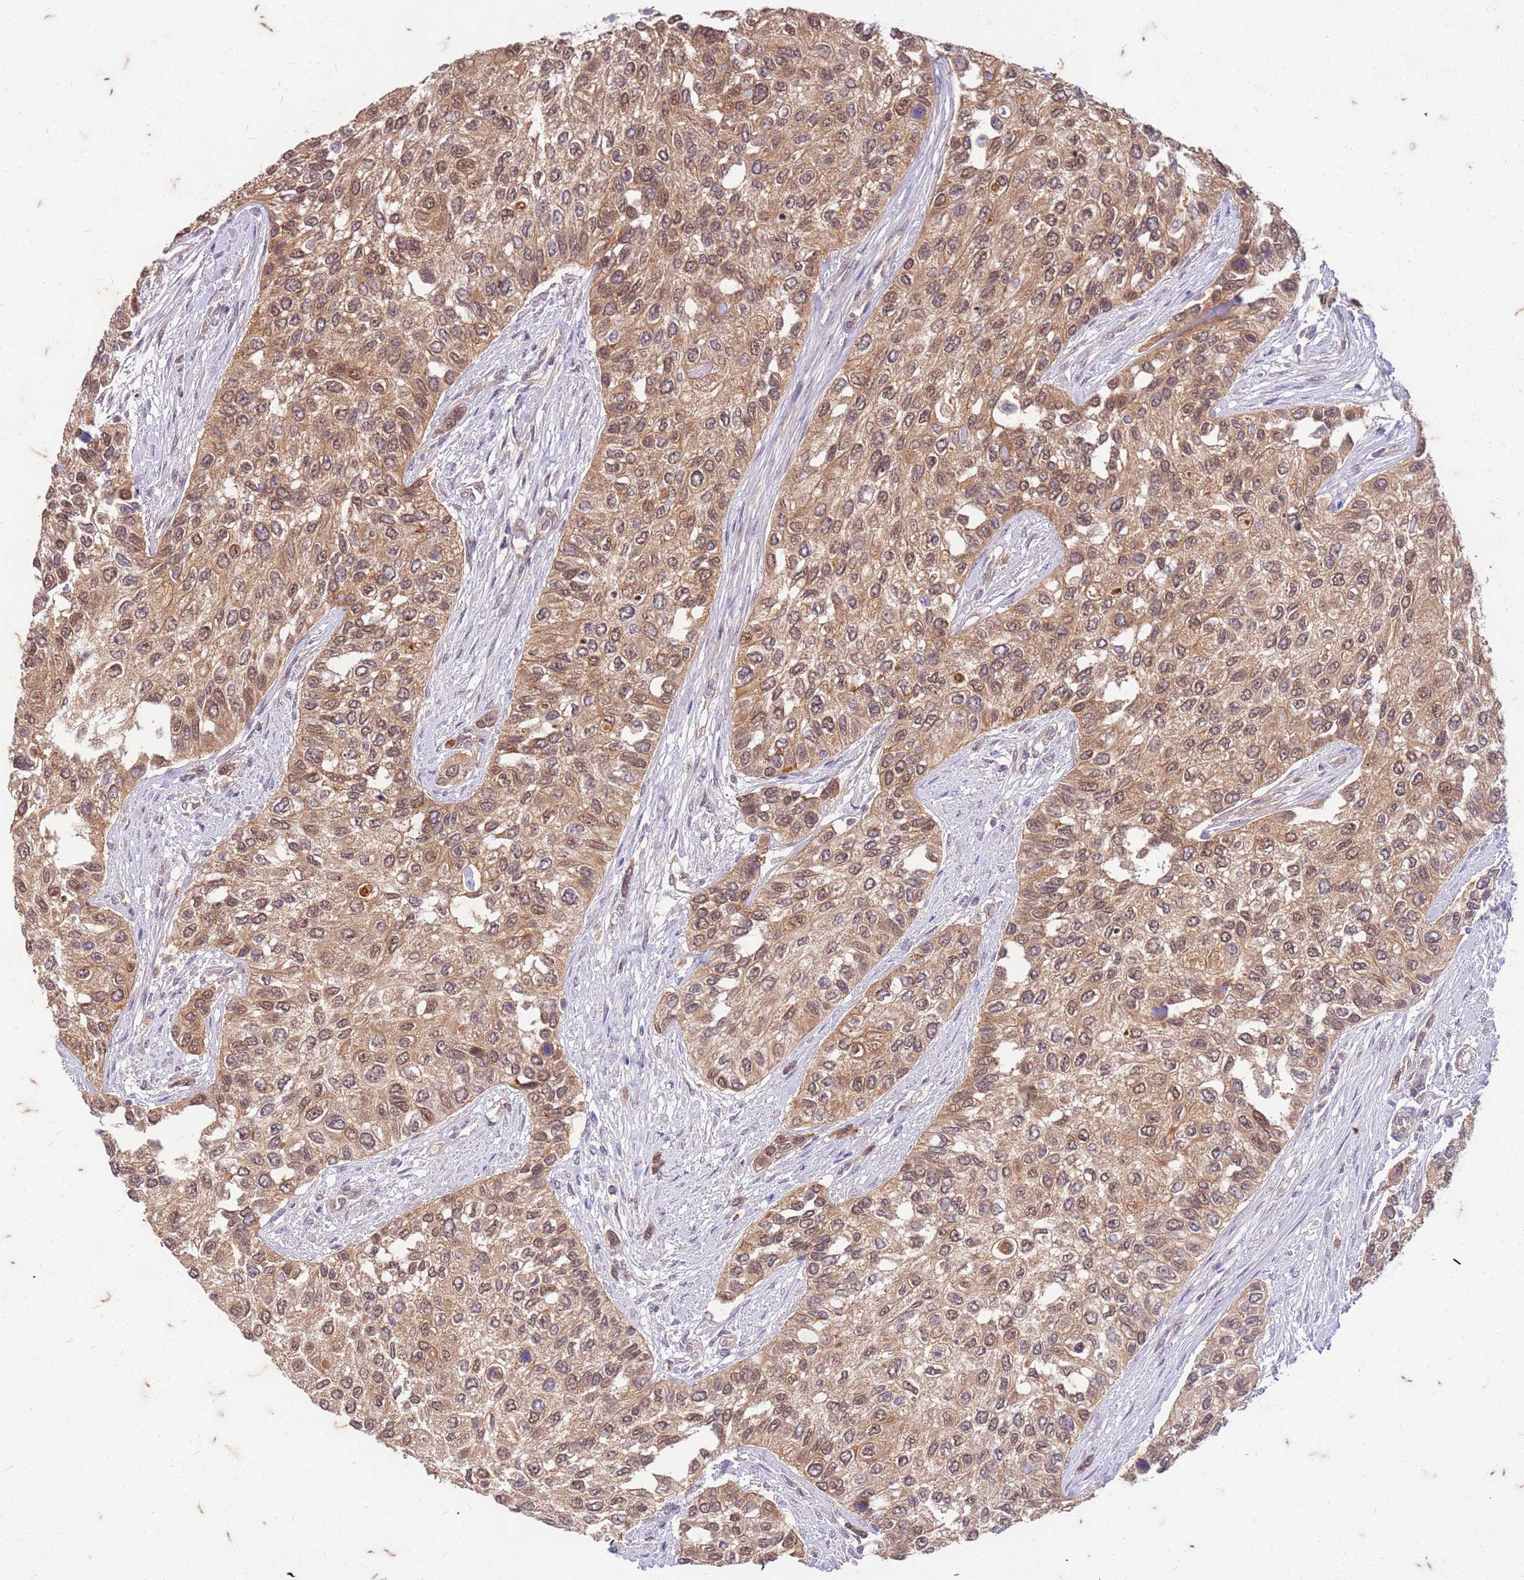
{"staining": {"intensity": "moderate", "quantity": ">75%", "location": "cytoplasmic/membranous,nuclear"}, "tissue": "urothelial cancer", "cell_type": "Tumor cells", "image_type": "cancer", "snomed": [{"axis": "morphology", "description": "Normal tissue, NOS"}, {"axis": "morphology", "description": "Urothelial carcinoma, High grade"}, {"axis": "topography", "description": "Vascular tissue"}, {"axis": "topography", "description": "Urinary bladder"}], "caption": "Protein expression analysis of urothelial cancer displays moderate cytoplasmic/membranous and nuclear staining in approximately >75% of tumor cells. Ihc stains the protein of interest in brown and the nuclei are stained blue.", "gene": "RAPGEF3", "patient": {"sex": "female", "age": 56}}